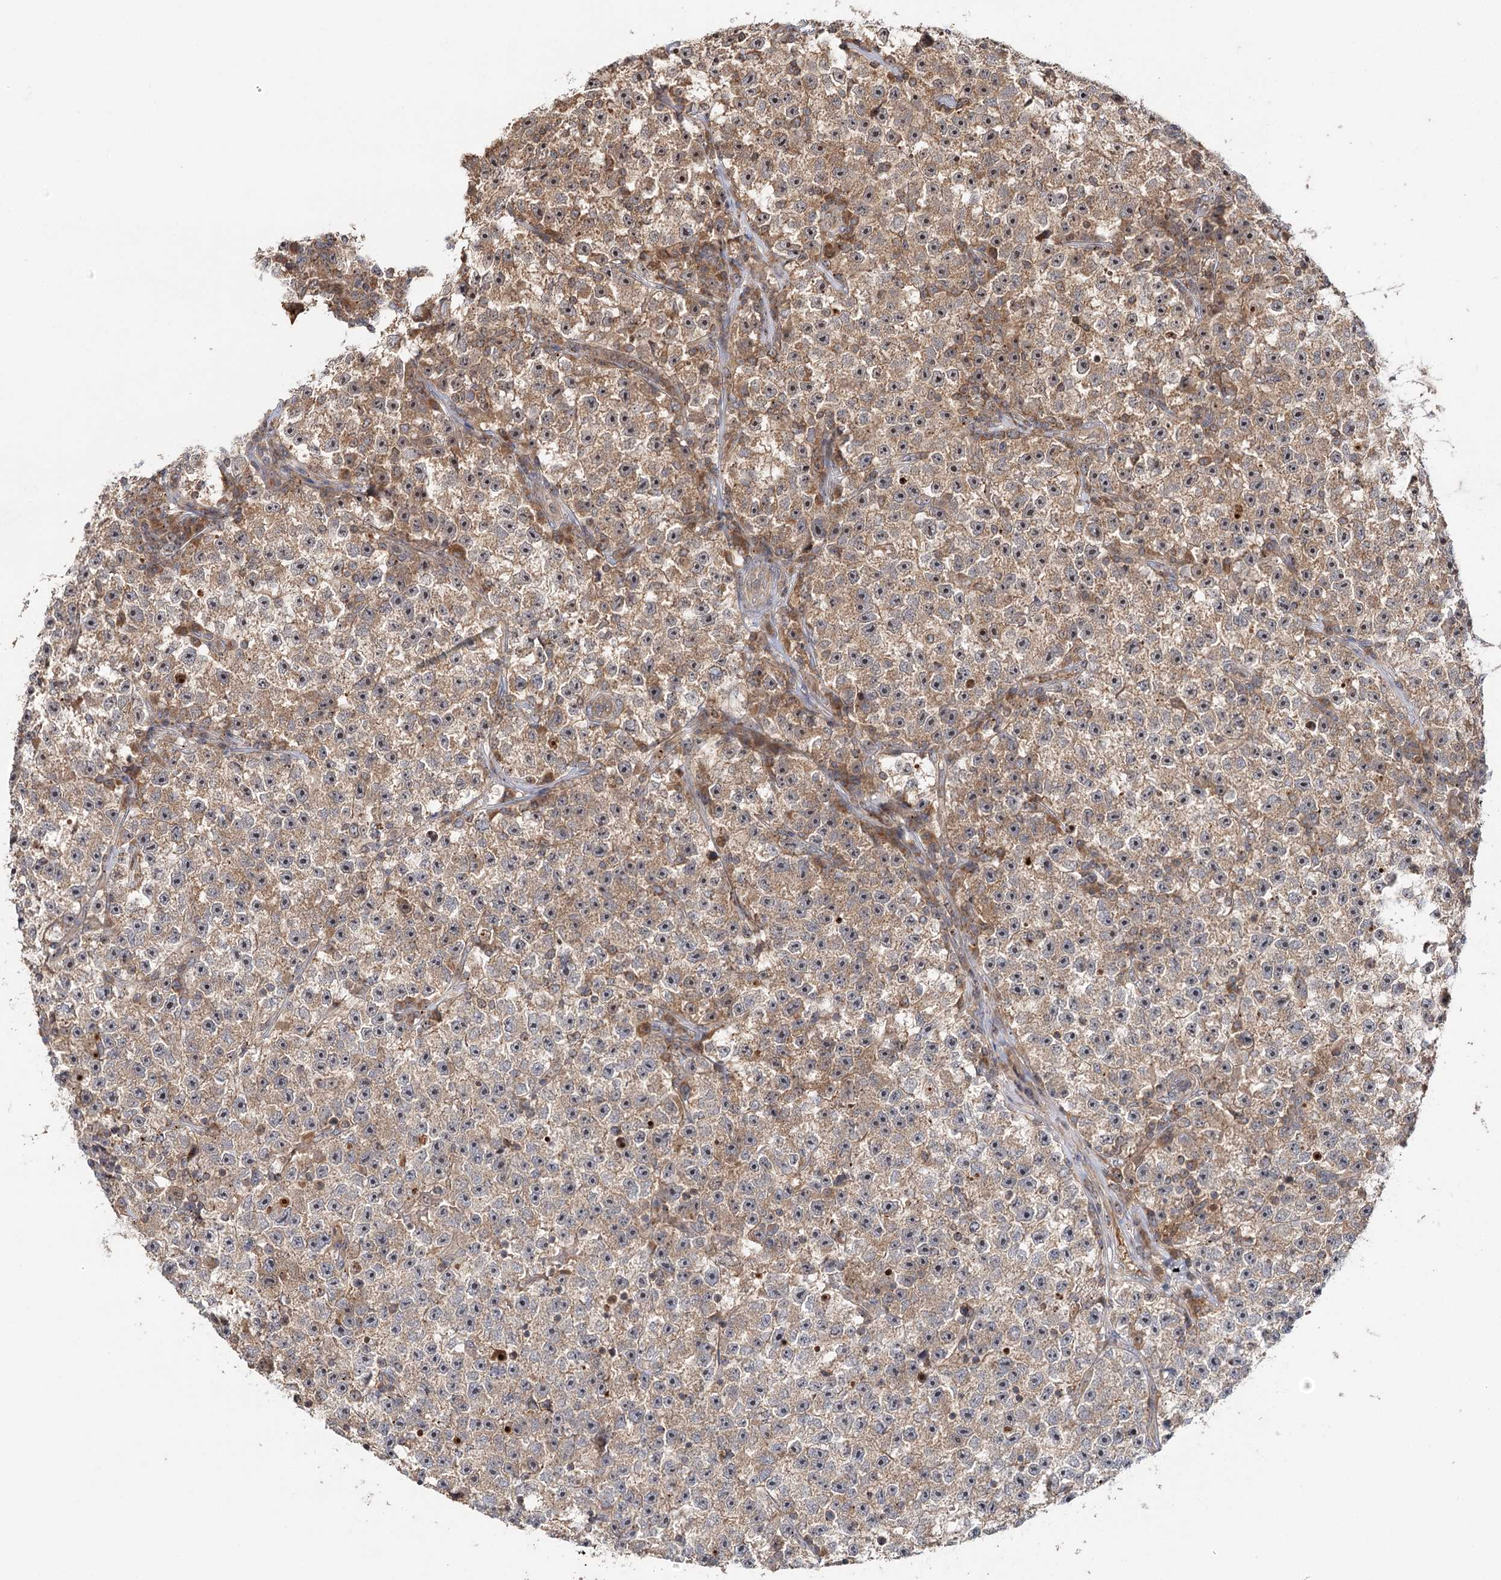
{"staining": {"intensity": "moderate", "quantity": ">75%", "location": "cytoplasmic/membranous,nuclear"}, "tissue": "testis cancer", "cell_type": "Tumor cells", "image_type": "cancer", "snomed": [{"axis": "morphology", "description": "Seminoma, NOS"}, {"axis": "topography", "description": "Testis"}], "caption": "A photomicrograph of testis seminoma stained for a protein reveals moderate cytoplasmic/membranous and nuclear brown staining in tumor cells.", "gene": "RAPGEF6", "patient": {"sex": "male", "age": 22}}